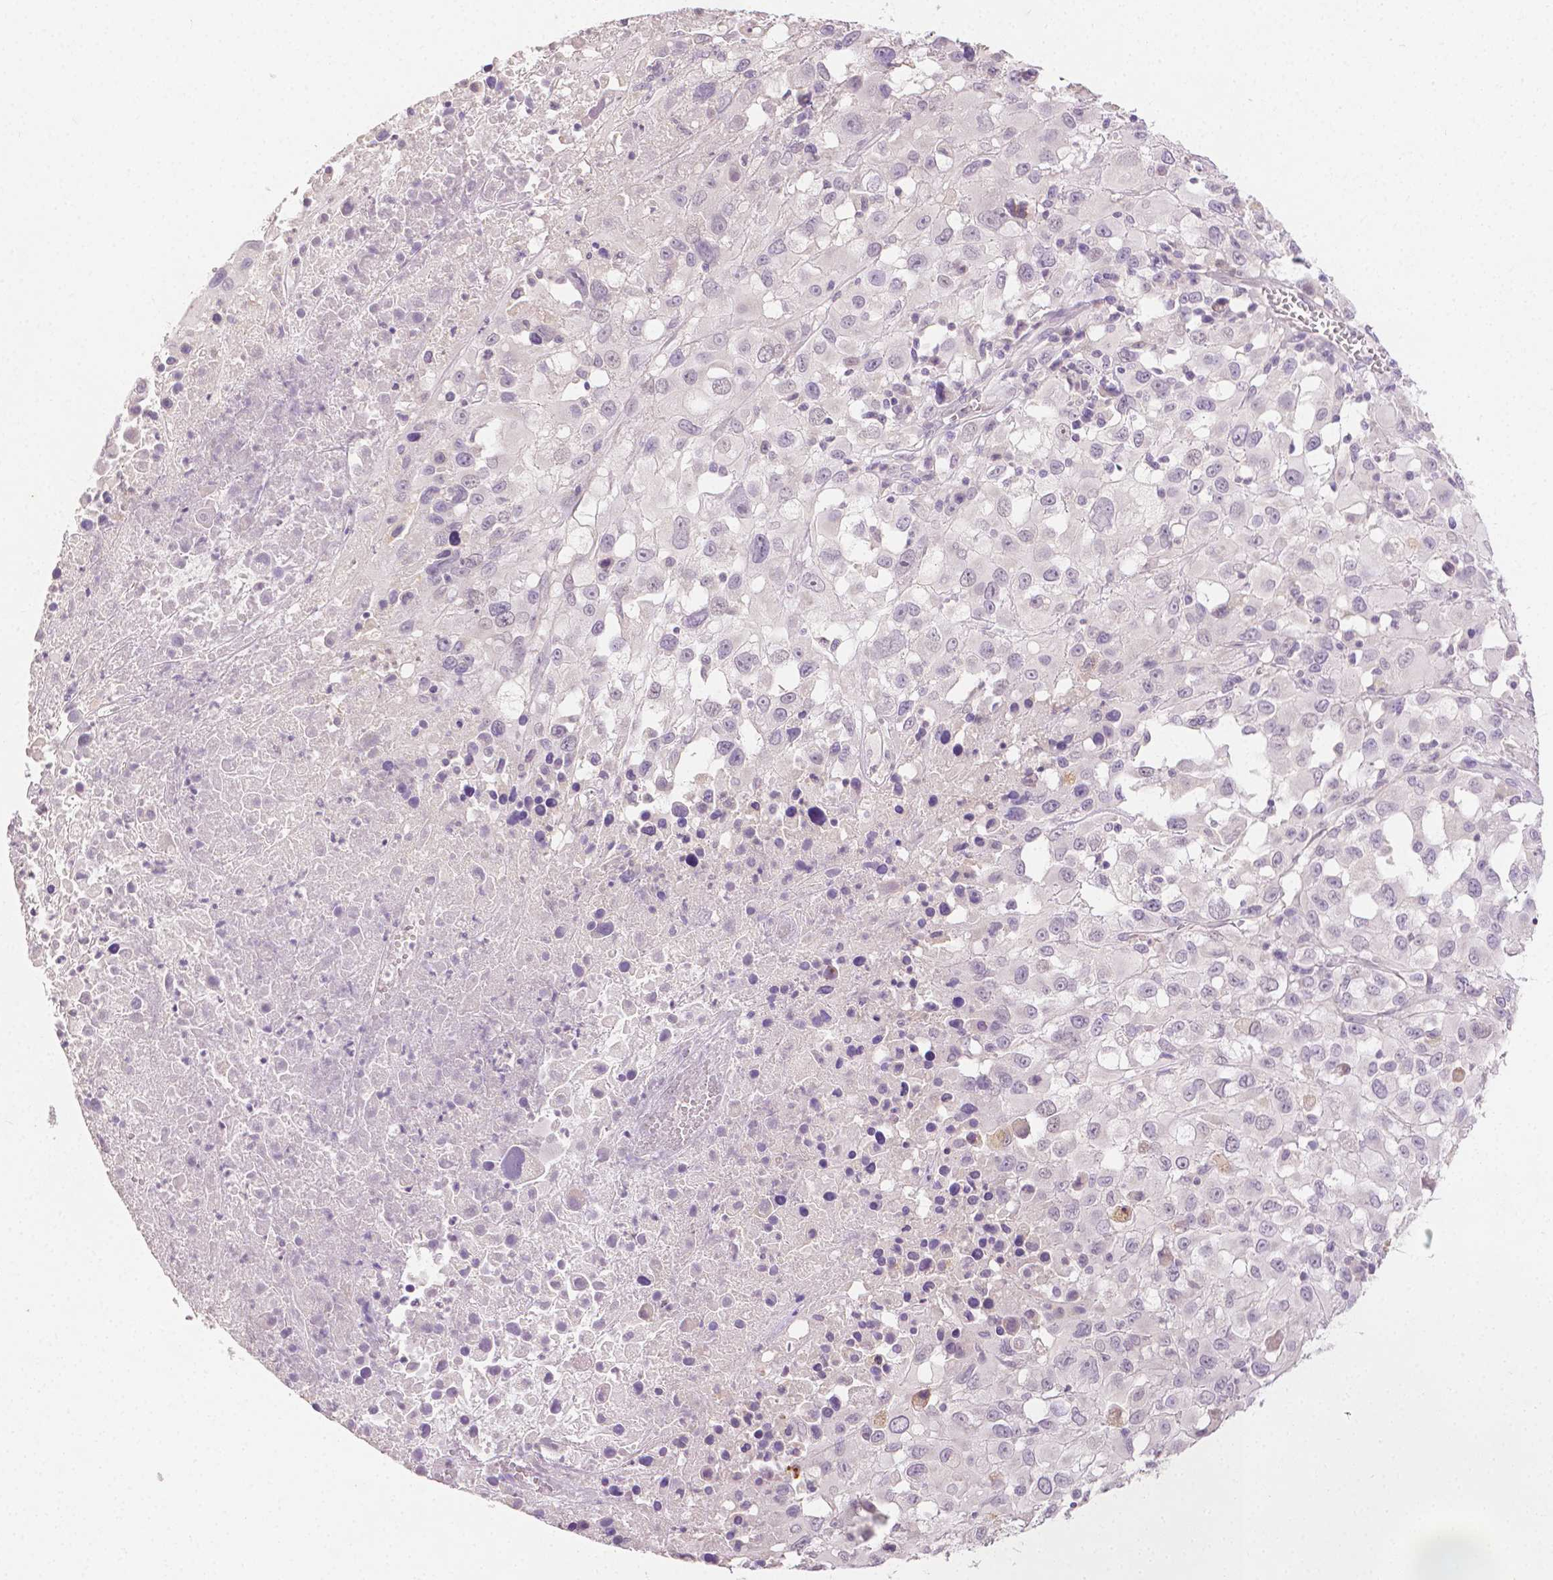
{"staining": {"intensity": "negative", "quantity": "none", "location": "none"}, "tissue": "melanoma", "cell_type": "Tumor cells", "image_type": "cancer", "snomed": [{"axis": "morphology", "description": "Malignant melanoma, Metastatic site"}, {"axis": "topography", "description": "Soft tissue"}], "caption": "Immunohistochemistry (IHC) histopathology image of neoplastic tissue: human malignant melanoma (metastatic site) stained with DAB demonstrates no significant protein staining in tumor cells. The staining was performed using DAB to visualize the protein expression in brown, while the nuclei were stained in blue with hematoxylin (Magnification: 20x).", "gene": "TGM1", "patient": {"sex": "male", "age": 50}}